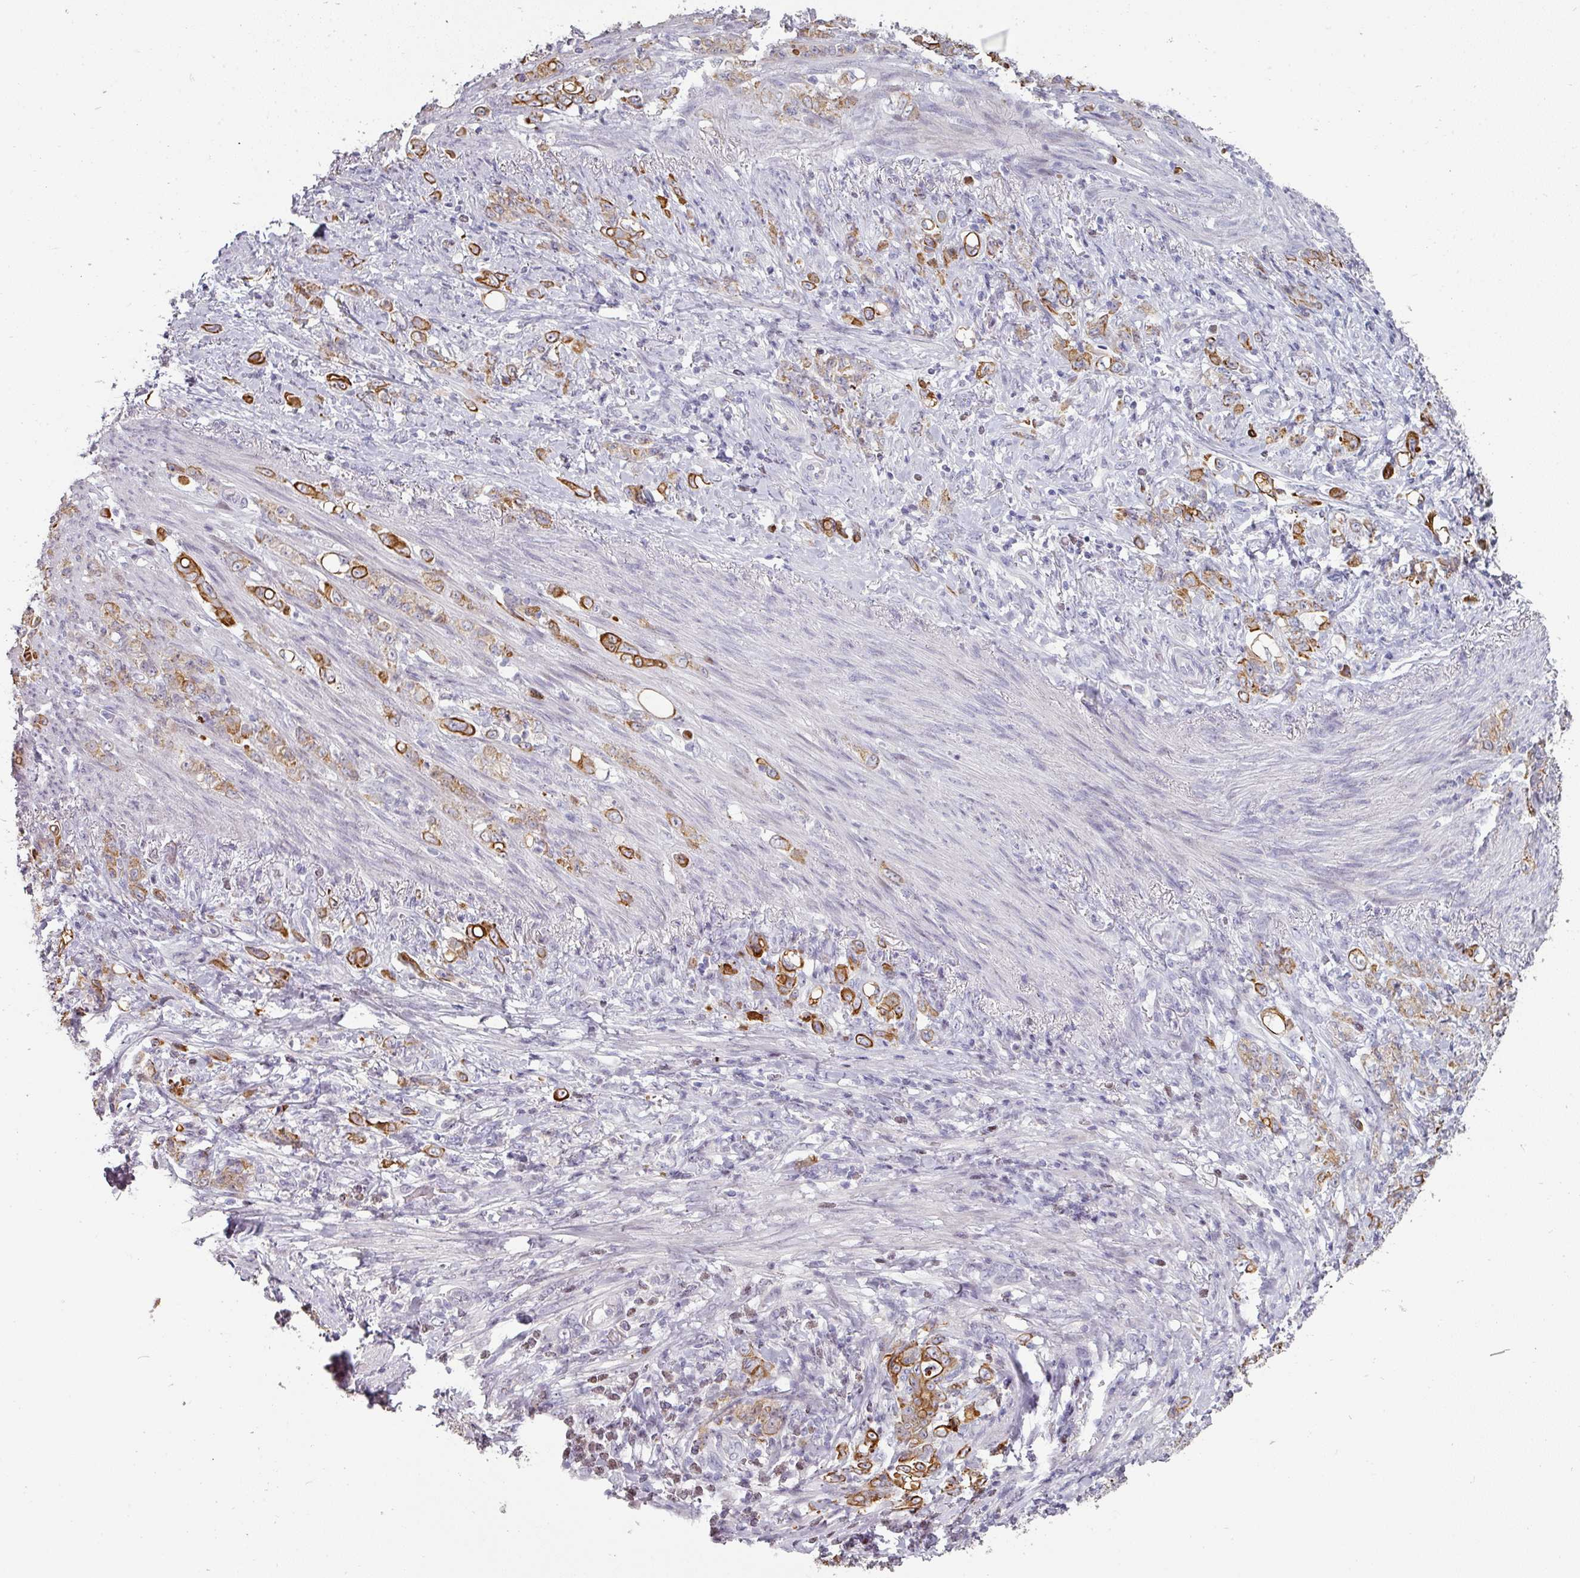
{"staining": {"intensity": "strong", "quantity": ">75%", "location": "cytoplasmic/membranous"}, "tissue": "stomach cancer", "cell_type": "Tumor cells", "image_type": "cancer", "snomed": [{"axis": "morphology", "description": "Adenocarcinoma, NOS"}, {"axis": "topography", "description": "Stomach"}], "caption": "Adenocarcinoma (stomach) was stained to show a protein in brown. There is high levels of strong cytoplasmic/membranous staining in about >75% of tumor cells. The staining is performed using DAB (3,3'-diaminobenzidine) brown chromogen to label protein expression. The nuclei are counter-stained blue using hematoxylin.", "gene": "GTF2H3", "patient": {"sex": "female", "age": 79}}